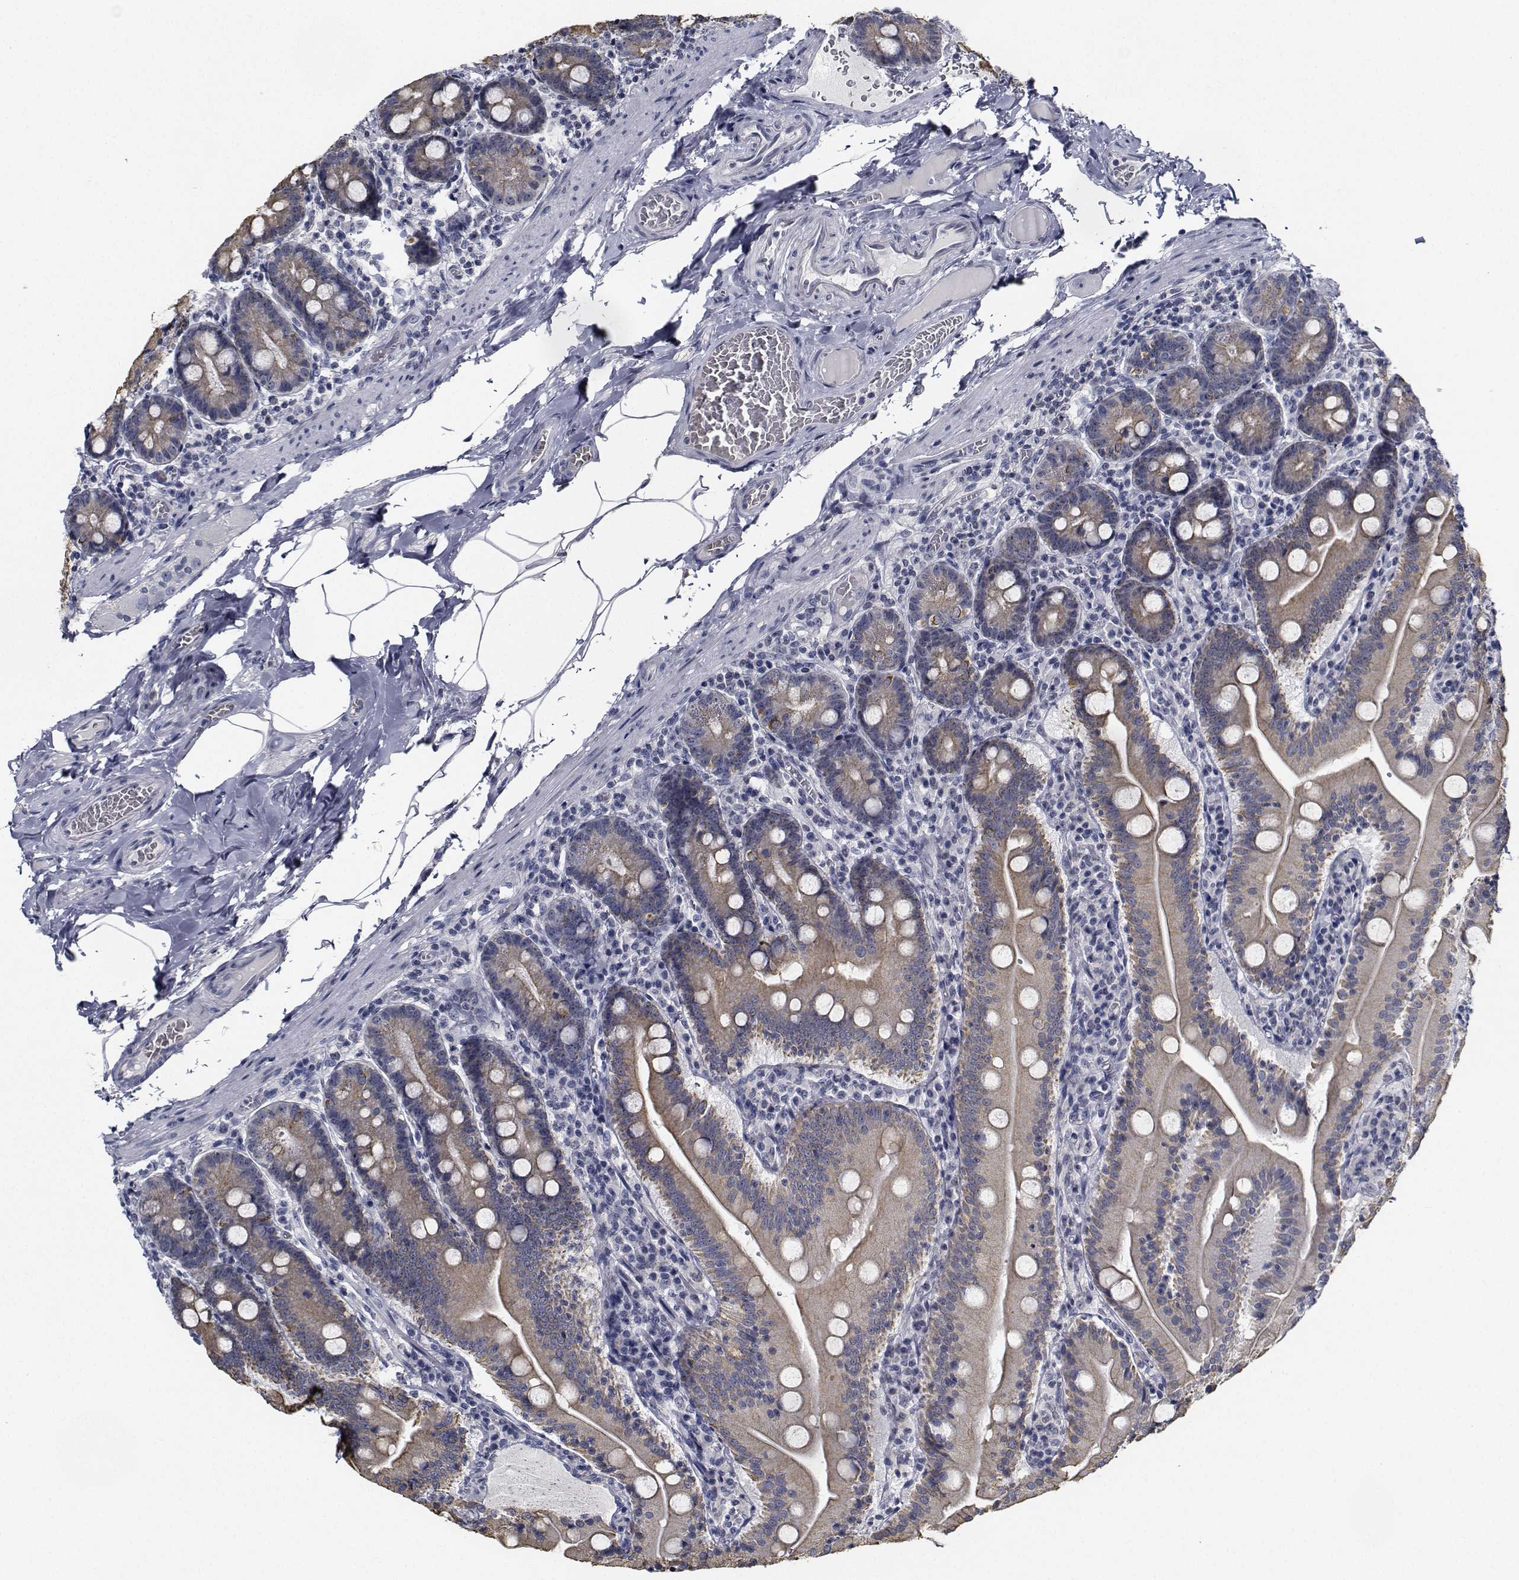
{"staining": {"intensity": "weak", "quantity": ">75%", "location": "cytoplasmic/membranous"}, "tissue": "small intestine", "cell_type": "Glandular cells", "image_type": "normal", "snomed": [{"axis": "morphology", "description": "Normal tissue, NOS"}, {"axis": "topography", "description": "Small intestine"}], "caption": "Brown immunohistochemical staining in normal human small intestine displays weak cytoplasmic/membranous positivity in about >75% of glandular cells.", "gene": "NVL", "patient": {"sex": "male", "age": 37}}